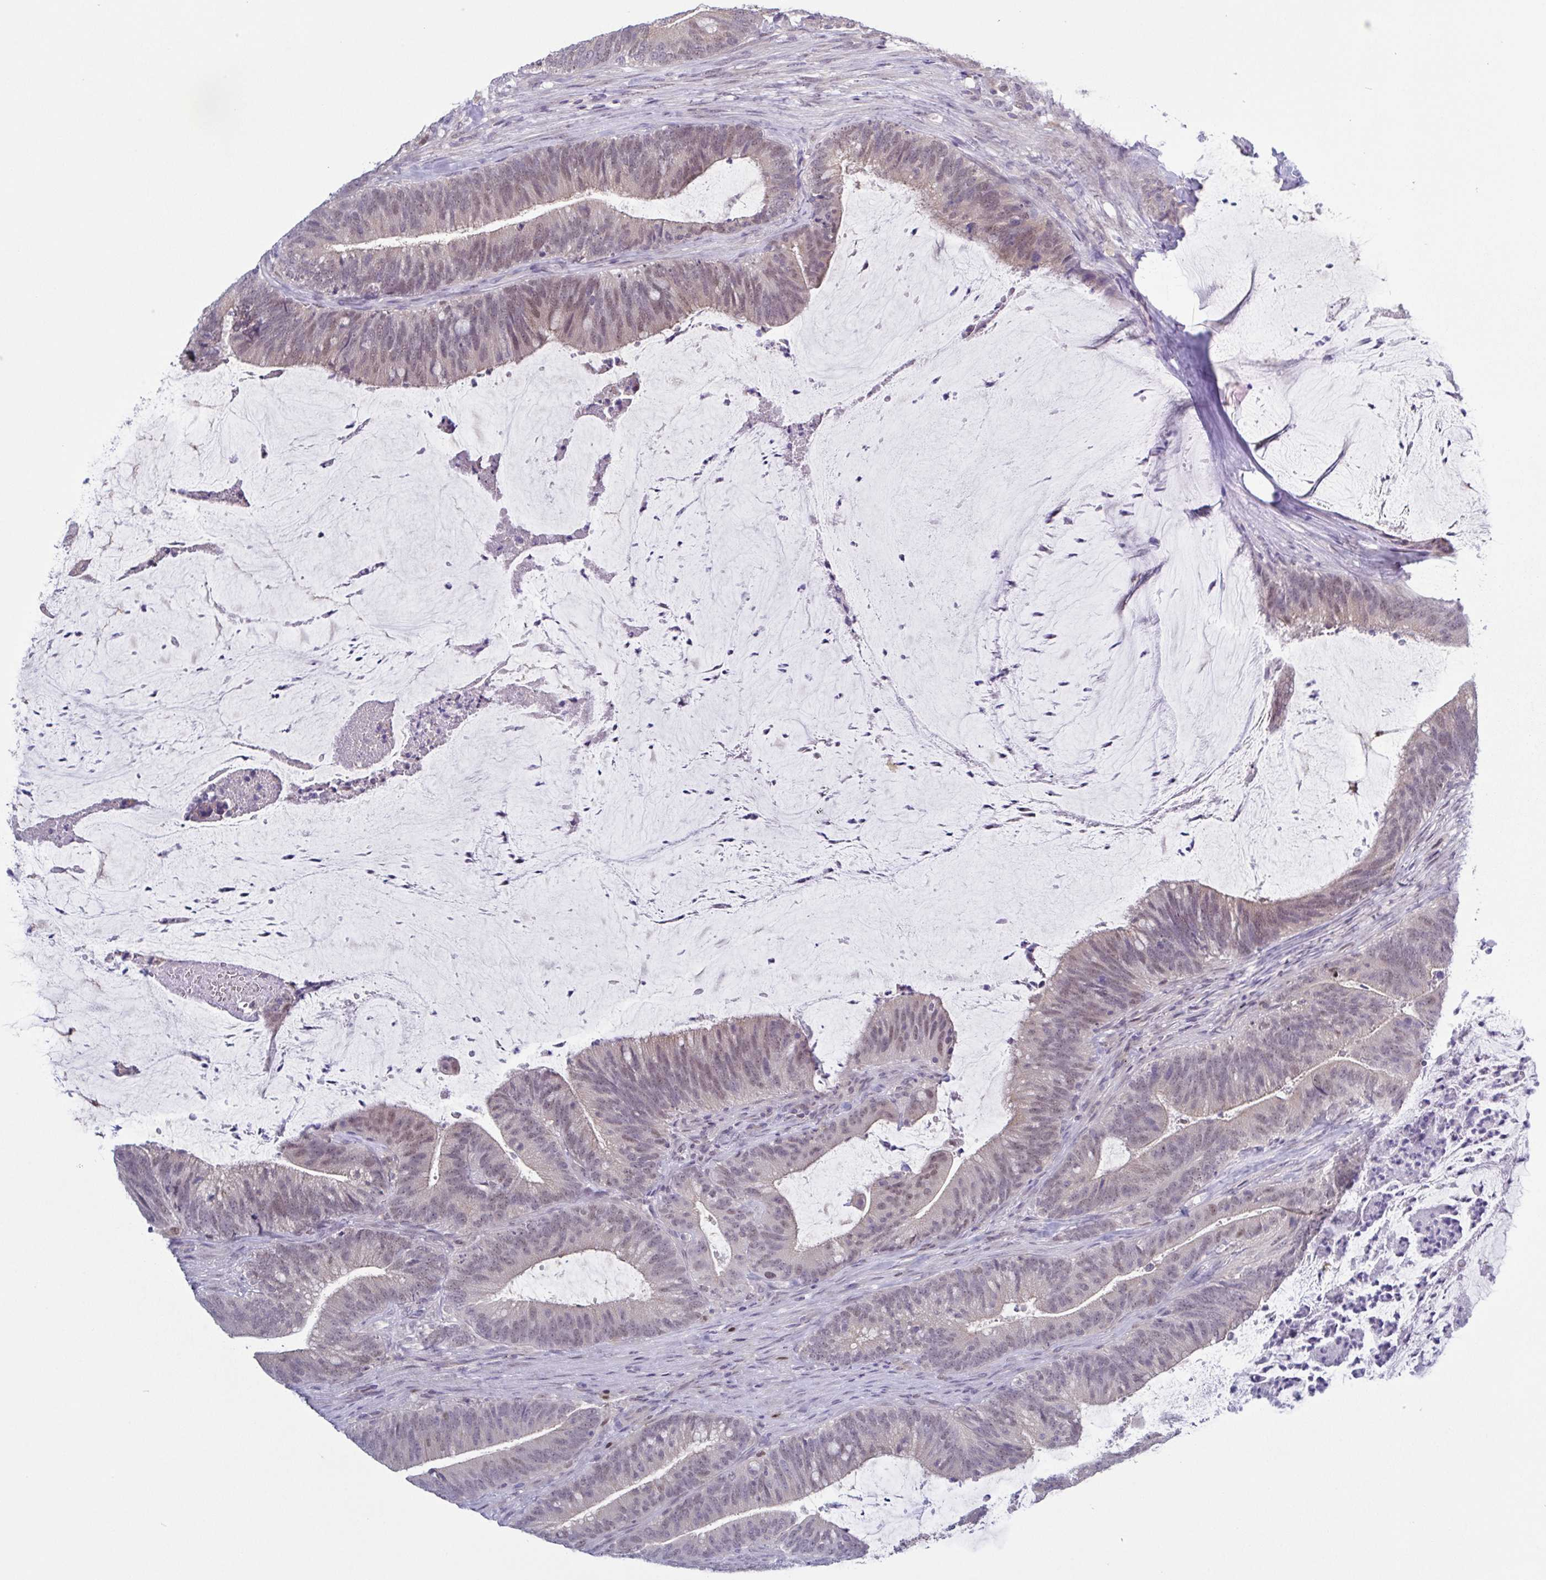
{"staining": {"intensity": "weak", "quantity": "<25%", "location": "nuclear"}, "tissue": "colorectal cancer", "cell_type": "Tumor cells", "image_type": "cancer", "snomed": [{"axis": "morphology", "description": "Adenocarcinoma, NOS"}, {"axis": "topography", "description": "Colon"}], "caption": "High magnification brightfield microscopy of colorectal cancer stained with DAB (brown) and counterstained with hematoxylin (blue): tumor cells show no significant expression.", "gene": "UBE2Q1", "patient": {"sex": "female", "age": 43}}